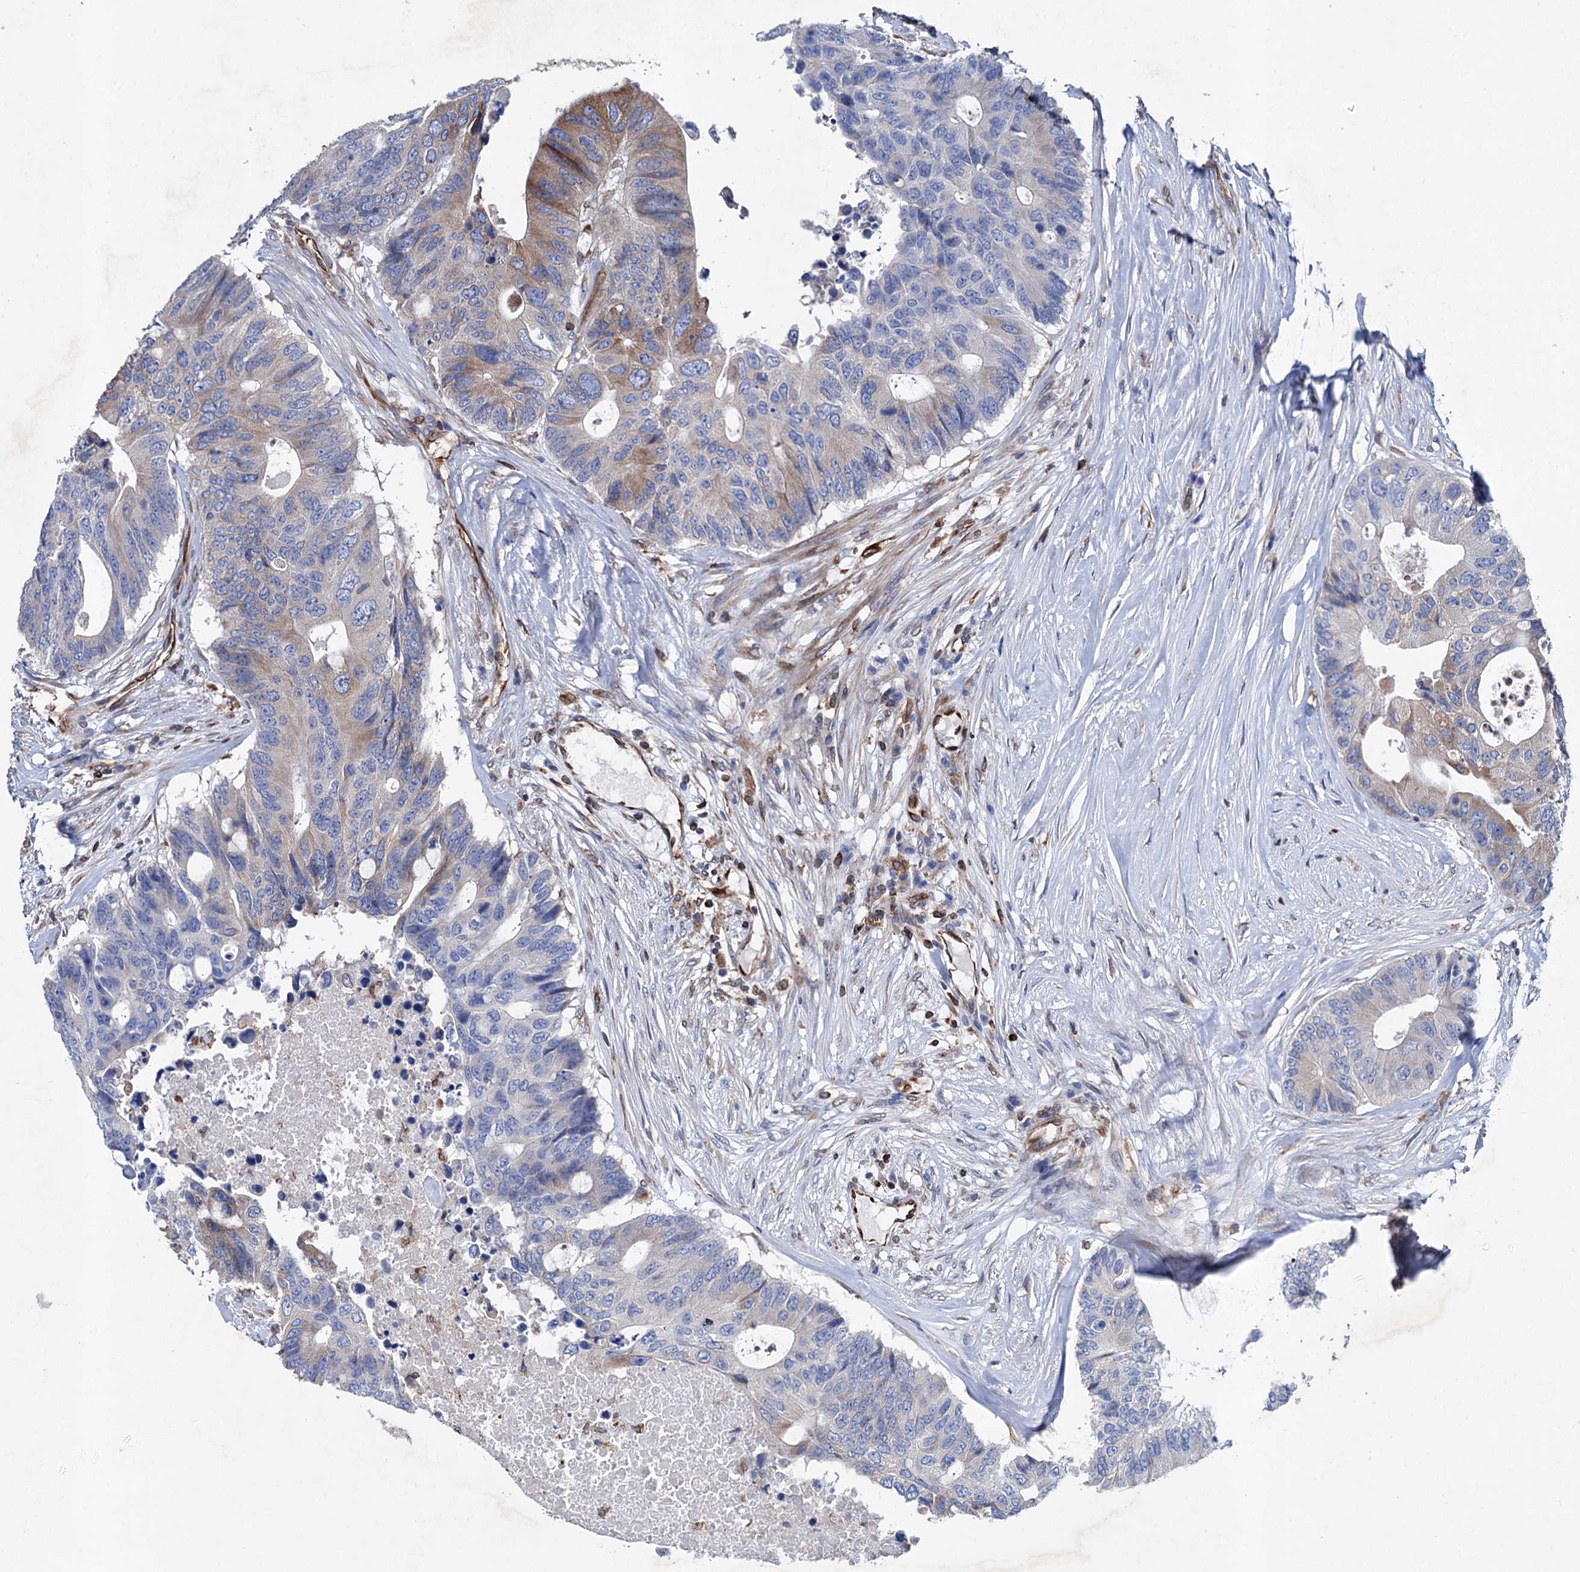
{"staining": {"intensity": "moderate", "quantity": "<25%", "location": "cytoplasmic/membranous"}, "tissue": "colorectal cancer", "cell_type": "Tumor cells", "image_type": "cancer", "snomed": [{"axis": "morphology", "description": "Adenocarcinoma, NOS"}, {"axis": "topography", "description": "Colon"}], "caption": "Human colorectal cancer (adenocarcinoma) stained for a protein (brown) shows moderate cytoplasmic/membranous positive positivity in approximately <25% of tumor cells.", "gene": "STING1", "patient": {"sex": "male", "age": 71}}